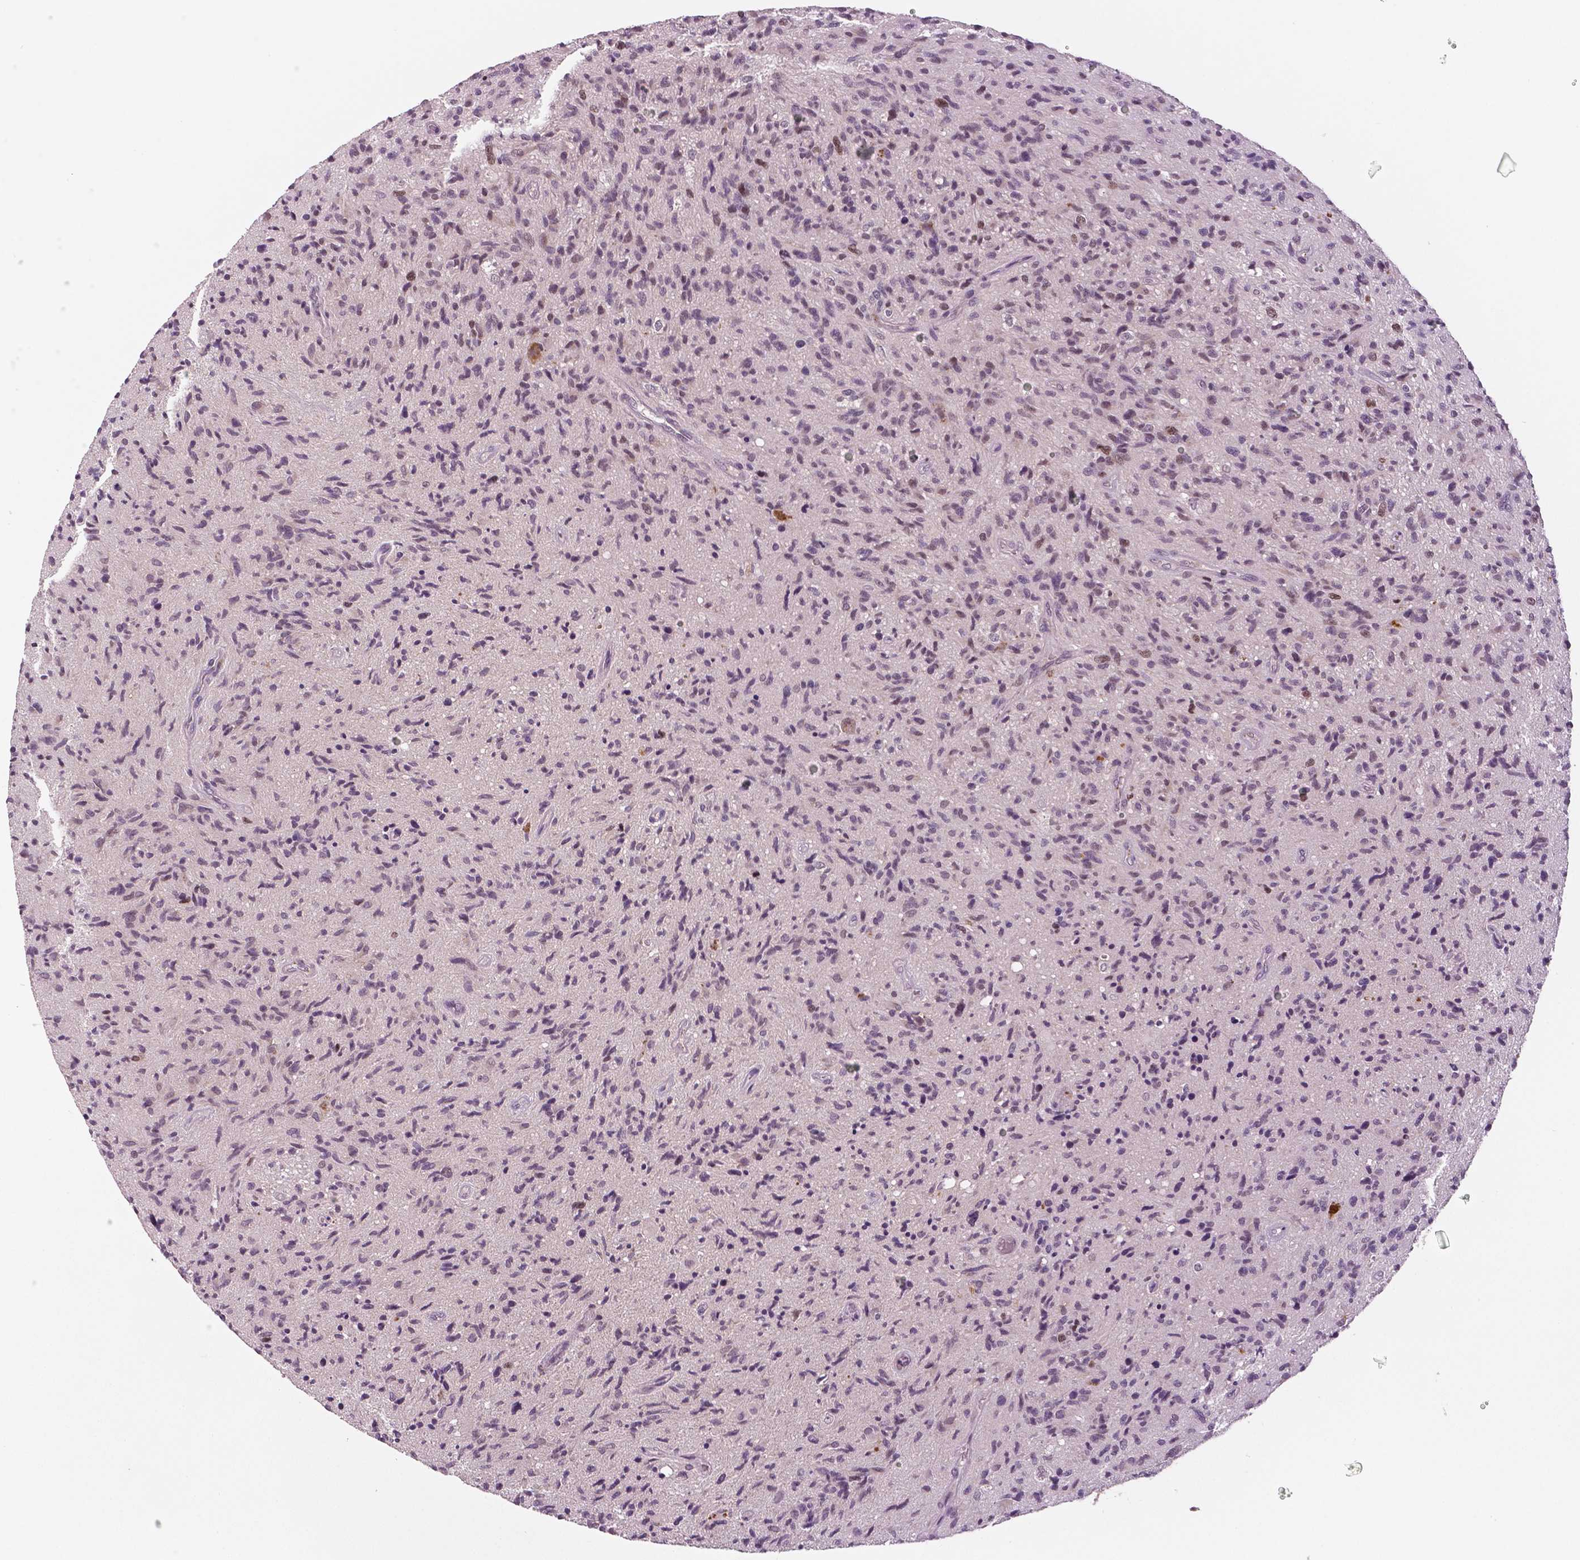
{"staining": {"intensity": "moderate", "quantity": "<25%", "location": "nuclear"}, "tissue": "glioma", "cell_type": "Tumor cells", "image_type": "cancer", "snomed": [{"axis": "morphology", "description": "Glioma, malignant, High grade"}, {"axis": "topography", "description": "Brain"}], "caption": "A brown stain shows moderate nuclear expression of a protein in high-grade glioma (malignant) tumor cells. (IHC, brightfield microscopy, high magnification).", "gene": "MKI67", "patient": {"sex": "male", "age": 54}}